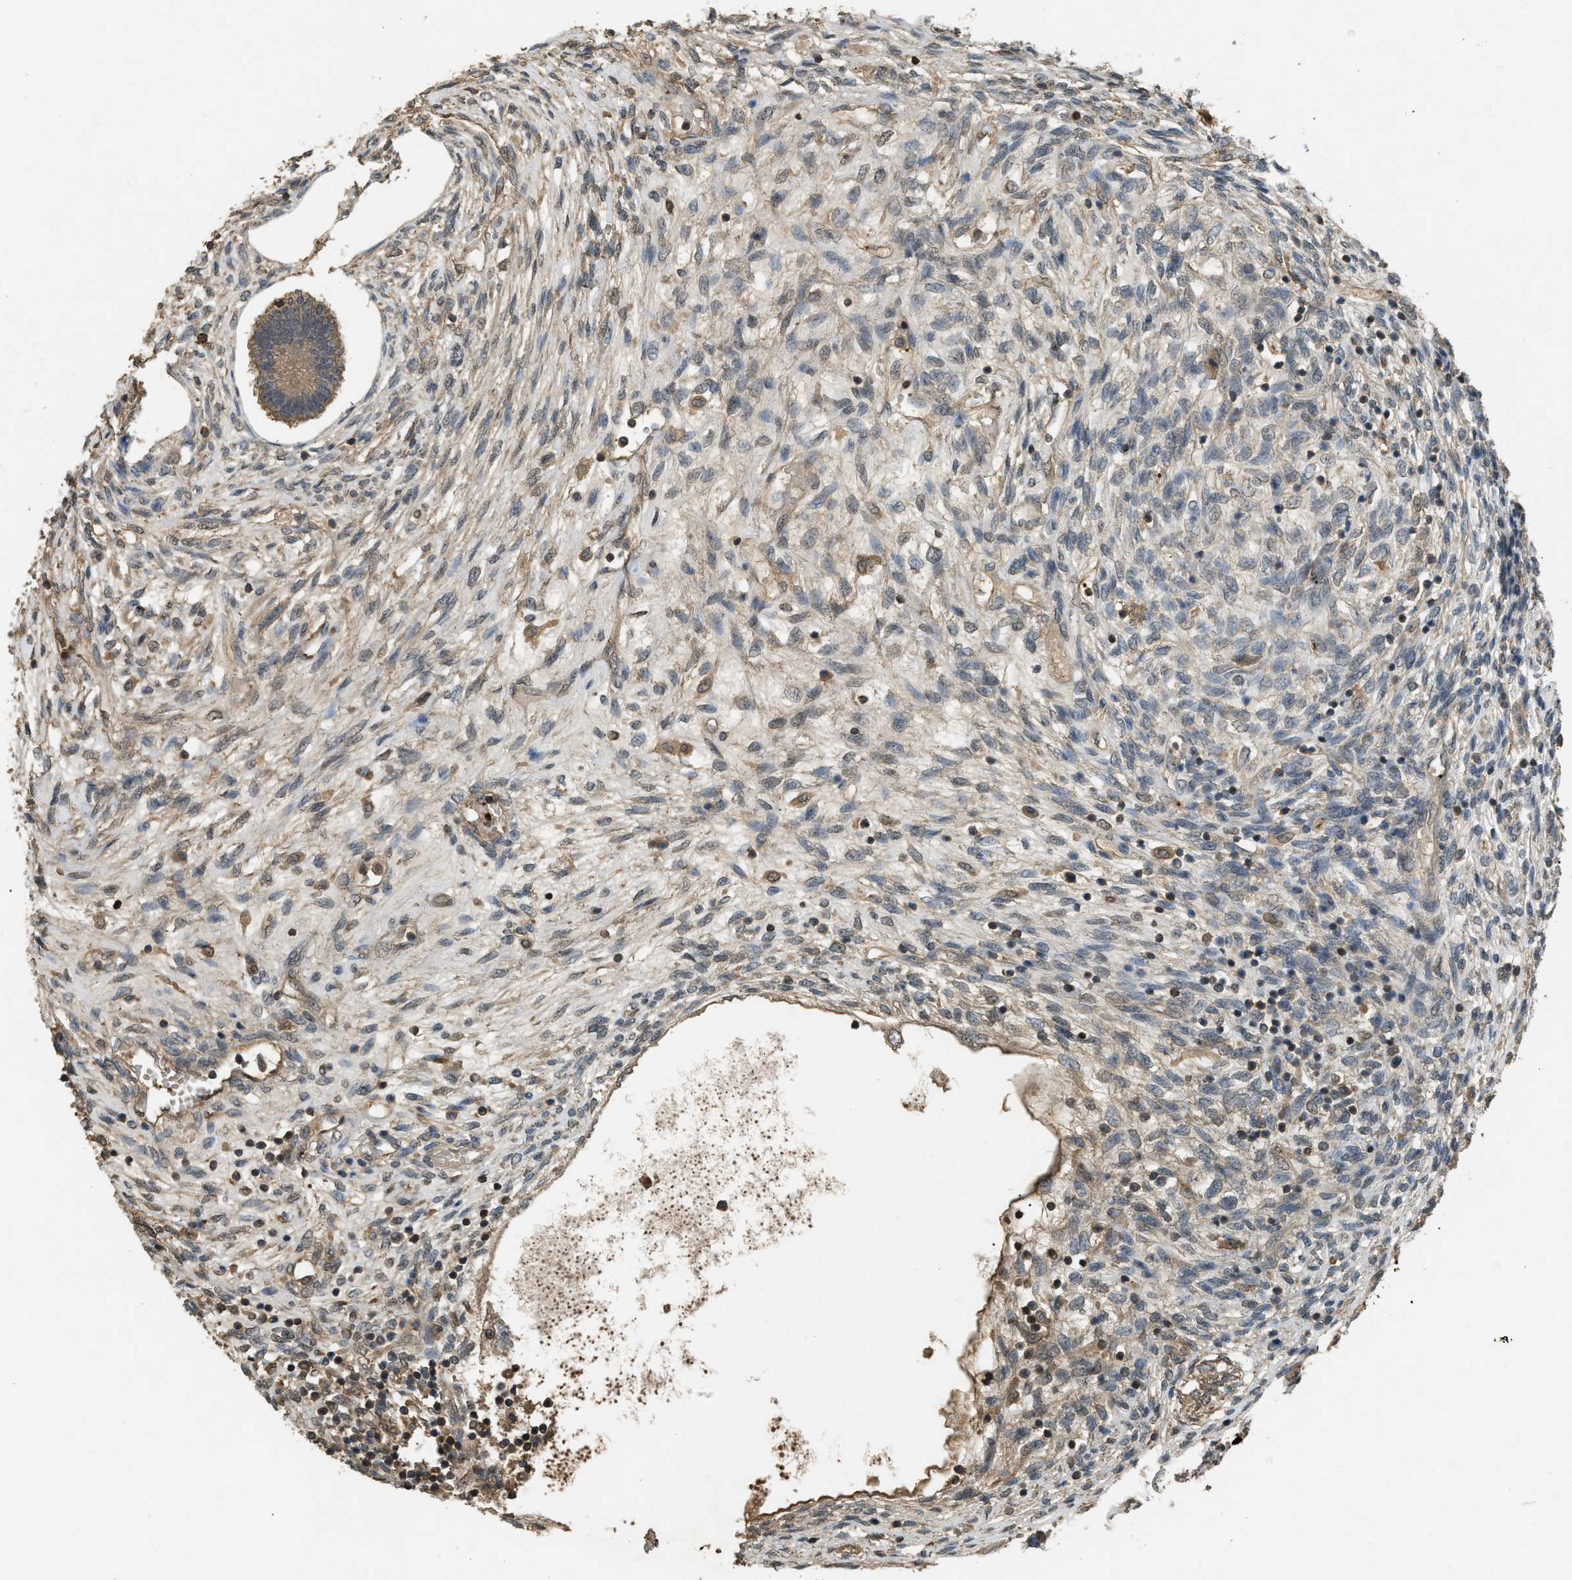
{"staining": {"intensity": "weak", "quantity": "<25%", "location": "cytoplasmic/membranous"}, "tissue": "testis cancer", "cell_type": "Tumor cells", "image_type": "cancer", "snomed": [{"axis": "morphology", "description": "Seminoma, NOS"}, {"axis": "topography", "description": "Testis"}], "caption": "An image of human testis seminoma is negative for staining in tumor cells.", "gene": "ARHGDIA", "patient": {"sex": "male", "age": 28}}